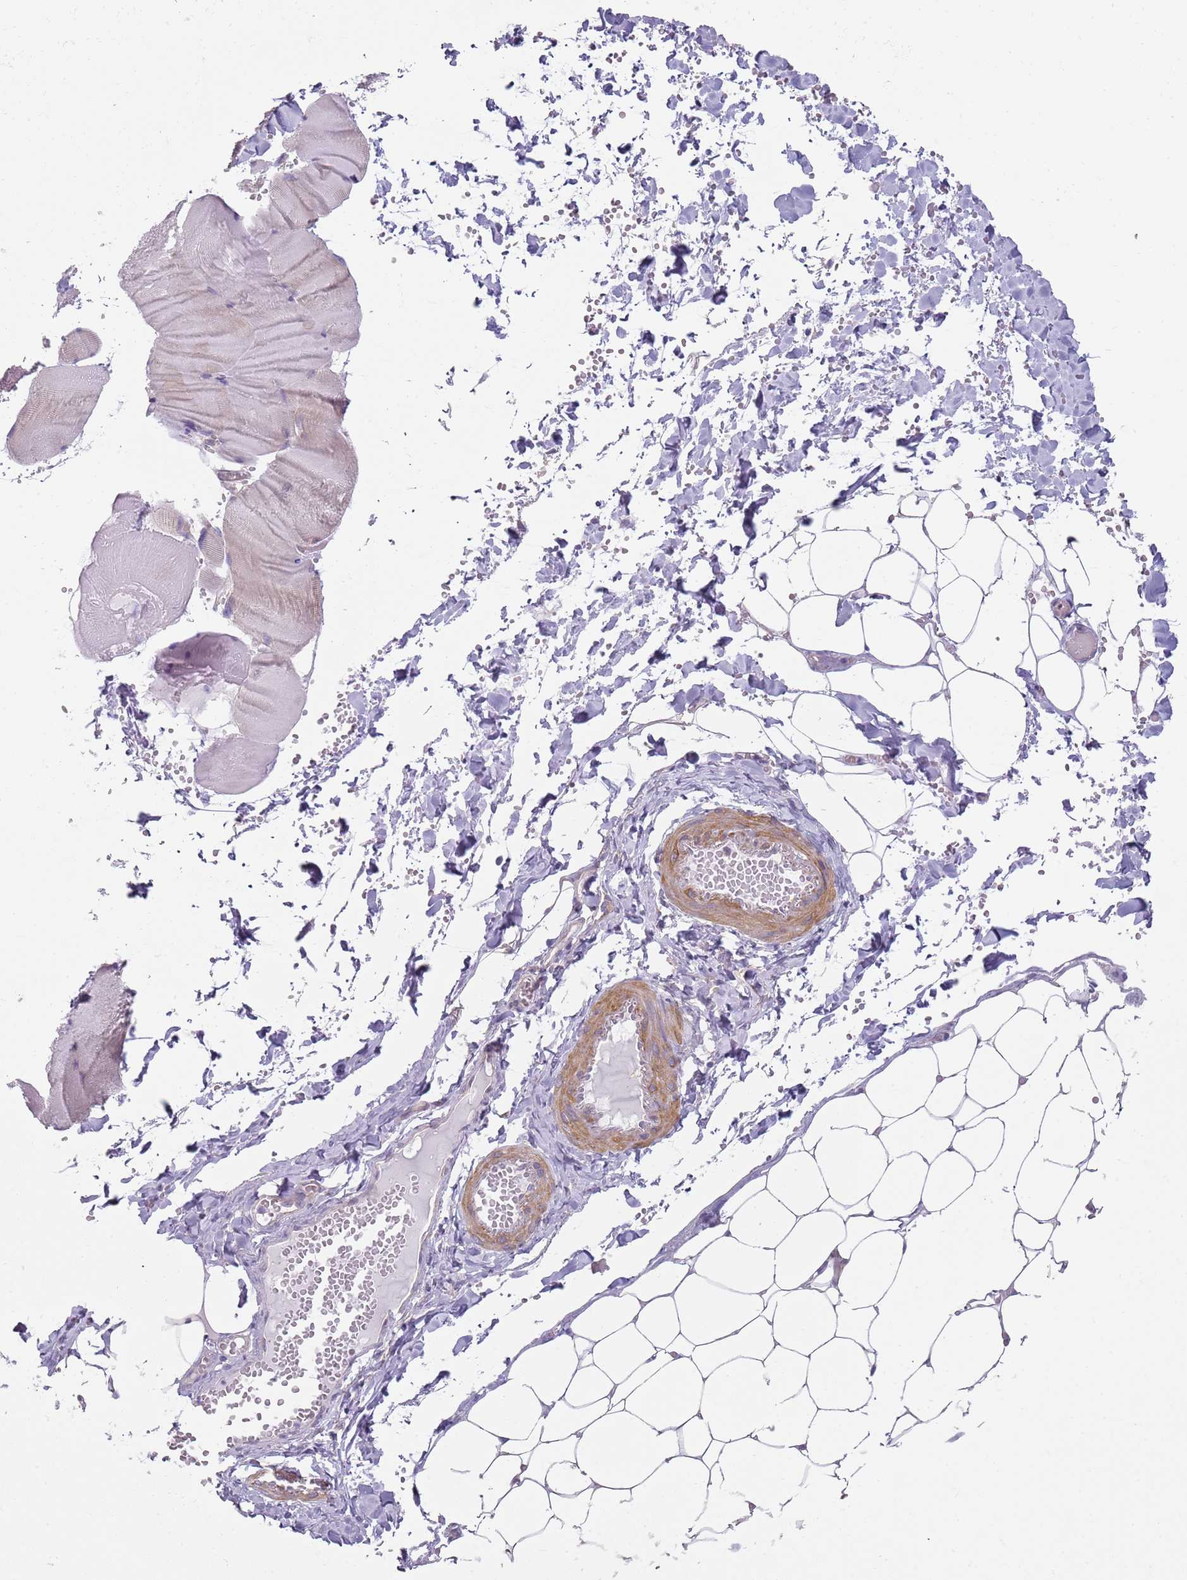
{"staining": {"intensity": "negative", "quantity": "none", "location": "none"}, "tissue": "adipose tissue", "cell_type": "Adipocytes", "image_type": "normal", "snomed": [{"axis": "morphology", "description": "Normal tissue, NOS"}, {"axis": "topography", "description": "Skeletal muscle"}, {"axis": "topography", "description": "Peripheral nerve tissue"}], "caption": "The immunohistochemistry micrograph has no significant staining in adipocytes of adipose tissue. (Brightfield microscopy of DAB immunohistochemistry at high magnification).", "gene": "SLC26A6", "patient": {"sex": "female", "age": 55}}